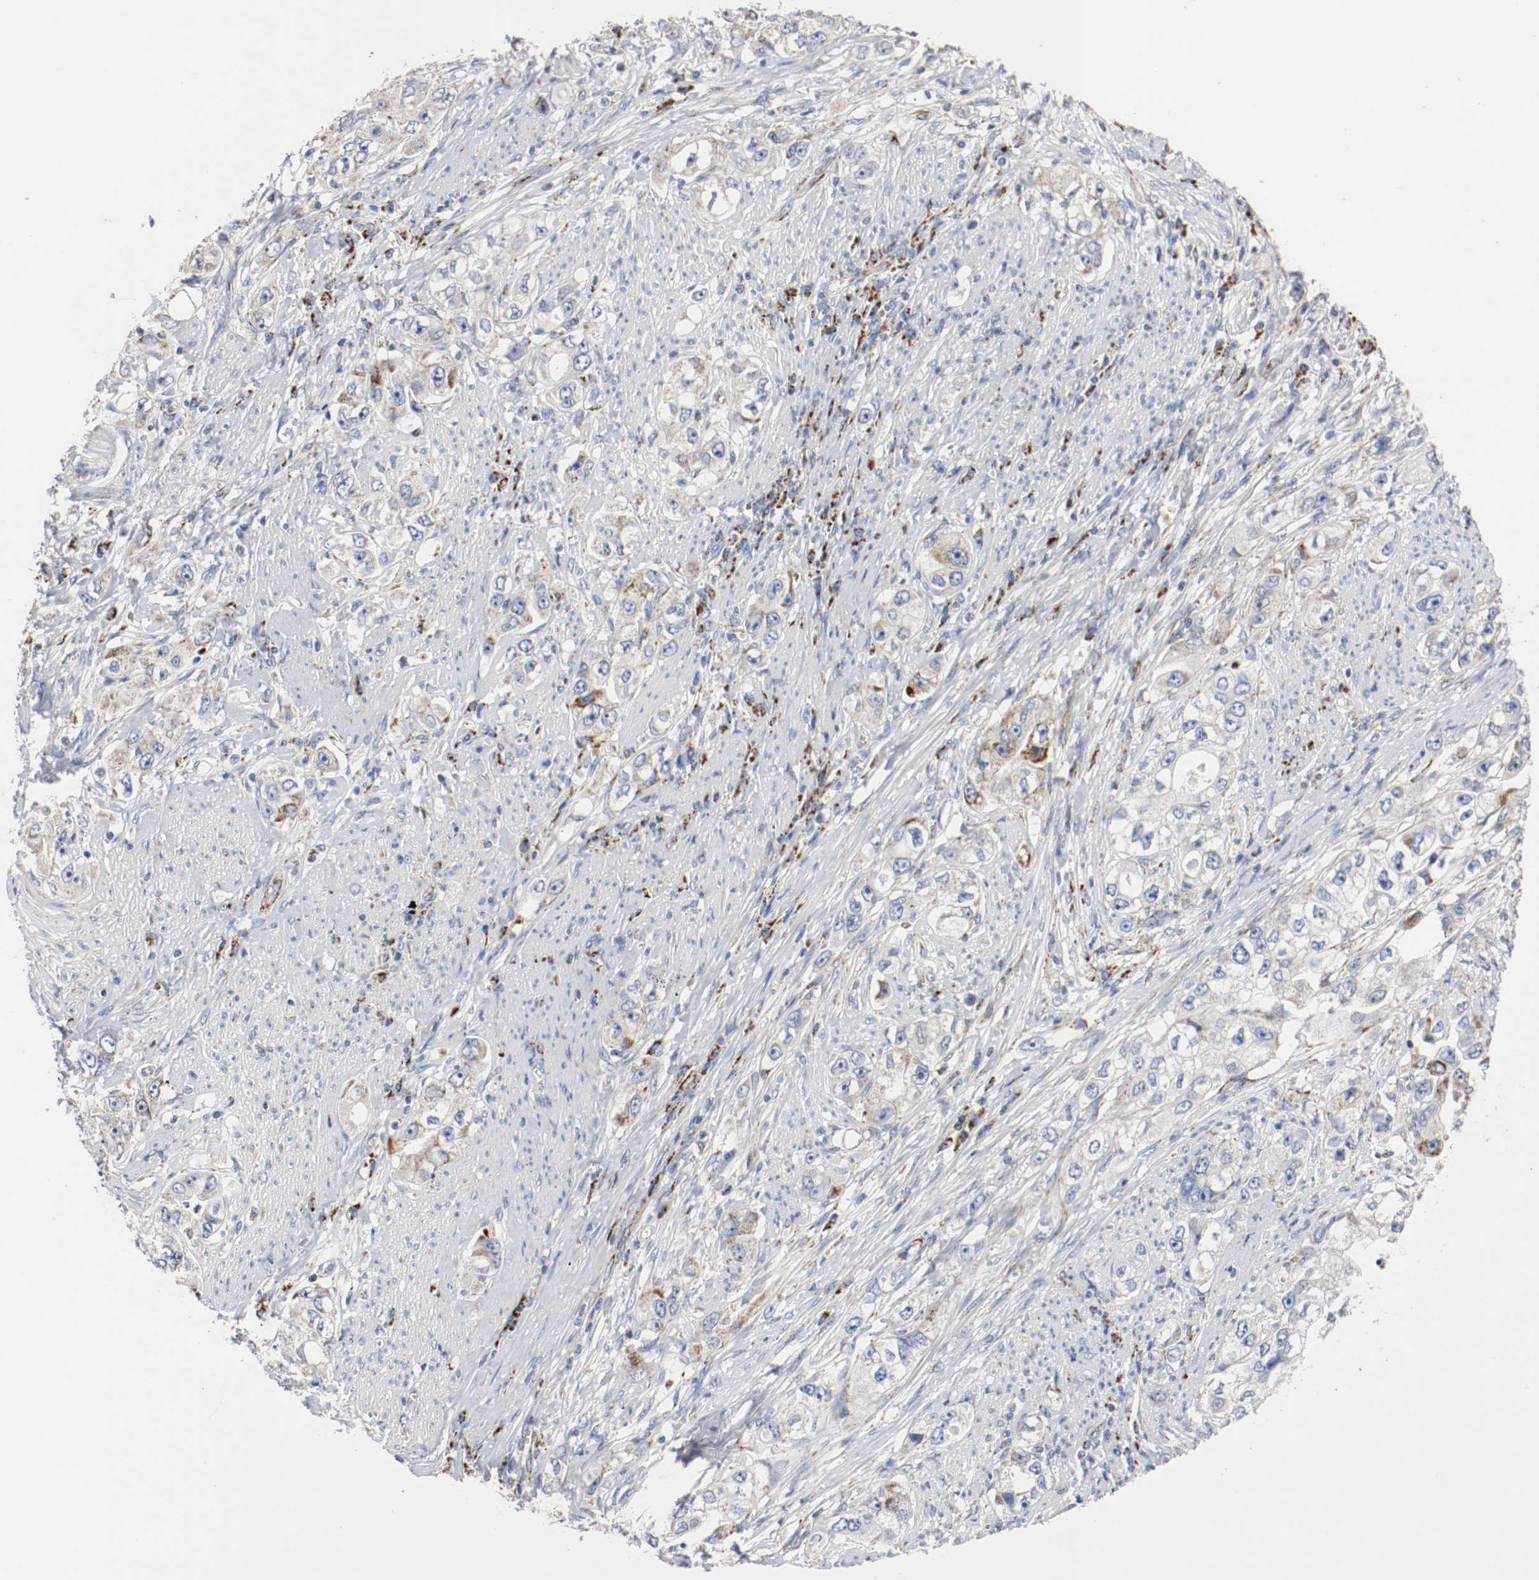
{"staining": {"intensity": "weak", "quantity": "25%-75%", "location": "cytoplasmic/membranous"}, "tissue": "stomach cancer", "cell_type": "Tumor cells", "image_type": "cancer", "snomed": [{"axis": "morphology", "description": "Adenocarcinoma, NOS"}, {"axis": "topography", "description": "Stomach, lower"}], "caption": "Approximately 25%-75% of tumor cells in human stomach adenocarcinoma show weak cytoplasmic/membranous protein positivity as visualized by brown immunohistochemical staining.", "gene": "TUBD1", "patient": {"sex": "female", "age": 93}}